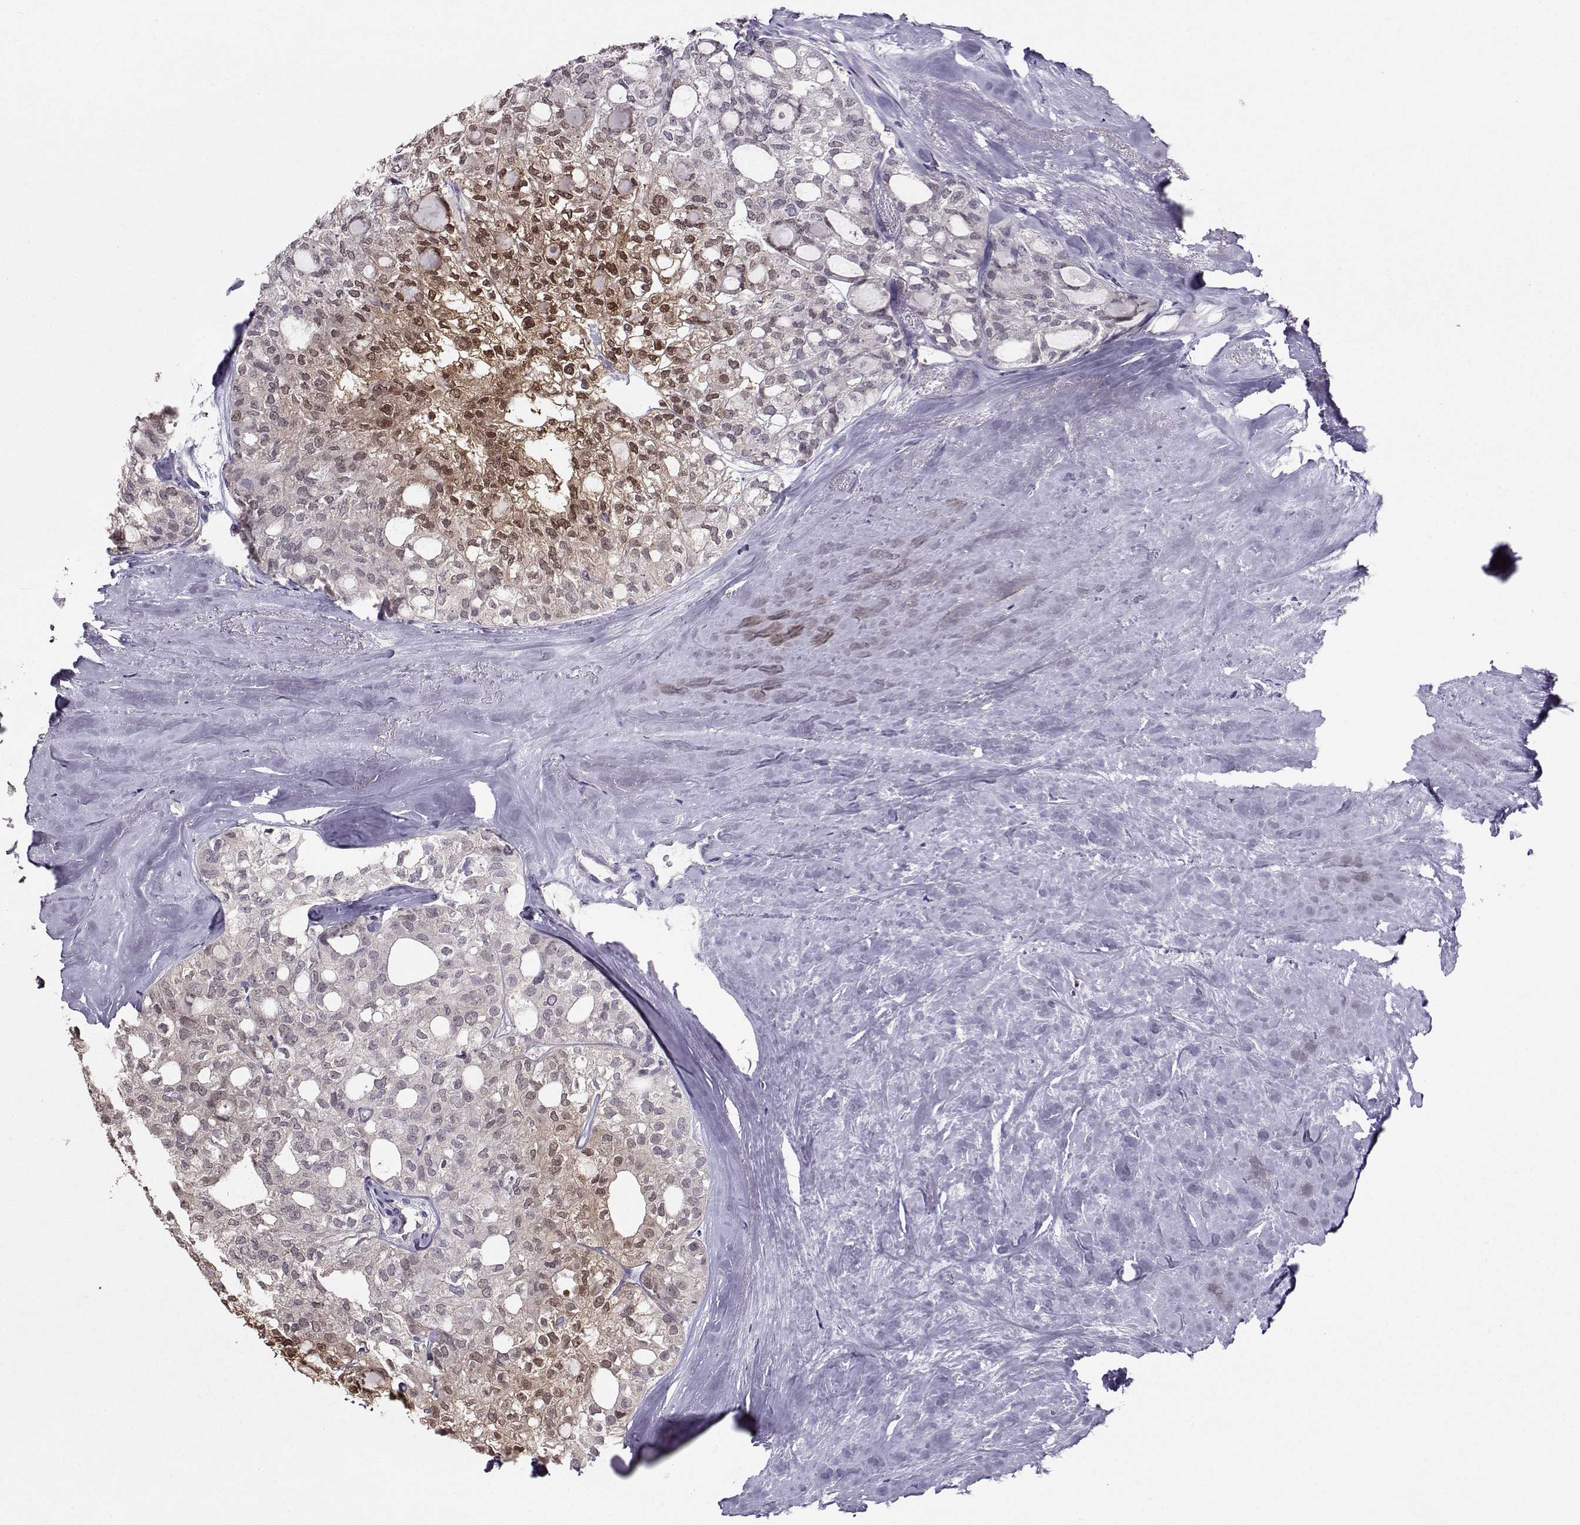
{"staining": {"intensity": "weak", "quantity": "<25%", "location": "cytoplasmic/membranous,nuclear"}, "tissue": "thyroid cancer", "cell_type": "Tumor cells", "image_type": "cancer", "snomed": [{"axis": "morphology", "description": "Follicular adenoma carcinoma, NOS"}, {"axis": "topography", "description": "Thyroid gland"}], "caption": "A micrograph of human thyroid cancer (follicular adenoma carcinoma) is negative for staining in tumor cells.", "gene": "PGK1", "patient": {"sex": "male", "age": 75}}